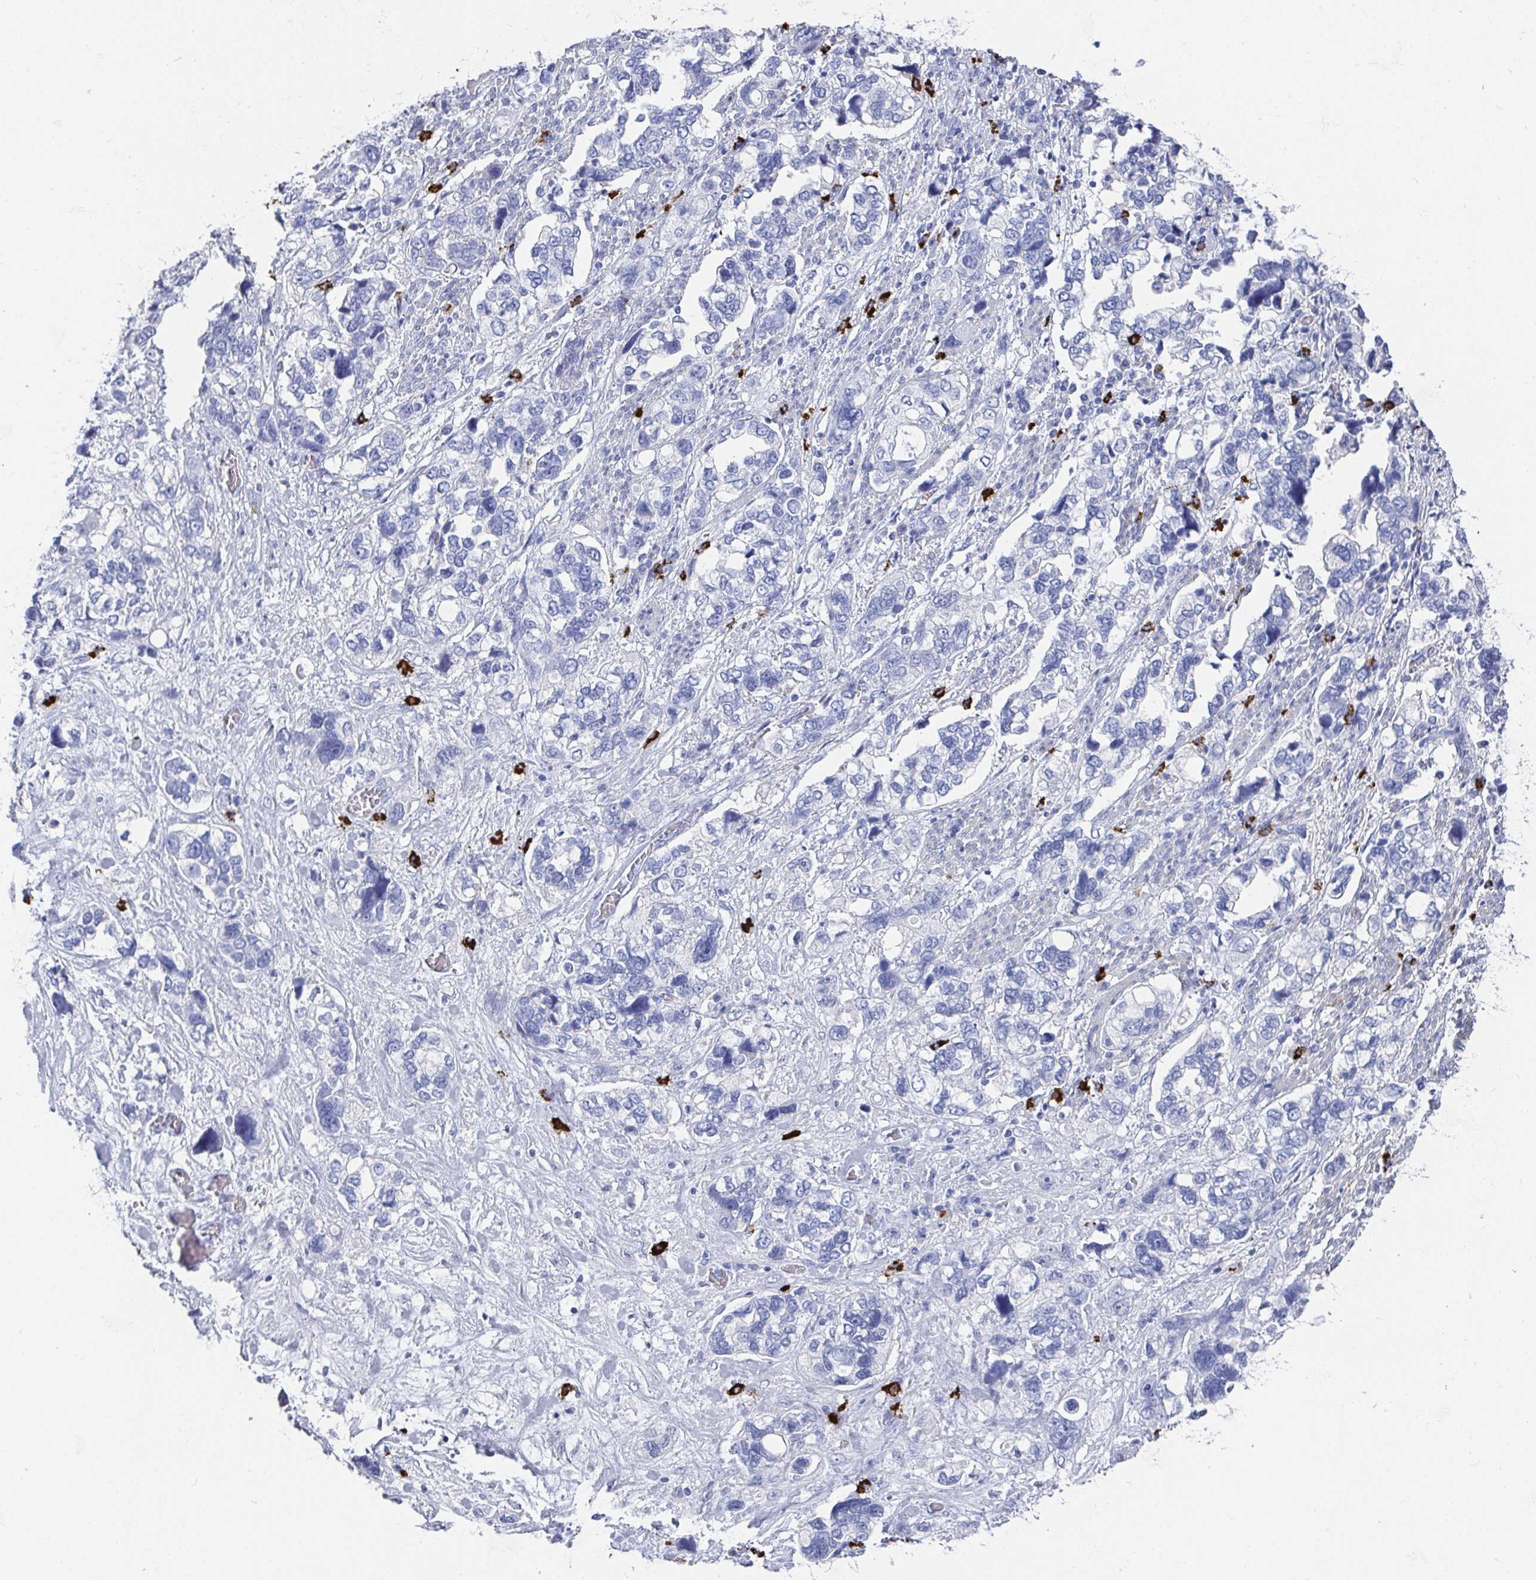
{"staining": {"intensity": "negative", "quantity": "none", "location": "none"}, "tissue": "stomach cancer", "cell_type": "Tumor cells", "image_type": "cancer", "snomed": [{"axis": "morphology", "description": "Adenocarcinoma, NOS"}, {"axis": "topography", "description": "Stomach, upper"}], "caption": "Immunohistochemistry image of neoplastic tissue: adenocarcinoma (stomach) stained with DAB exhibits no significant protein positivity in tumor cells.", "gene": "GRIA1", "patient": {"sex": "female", "age": 81}}